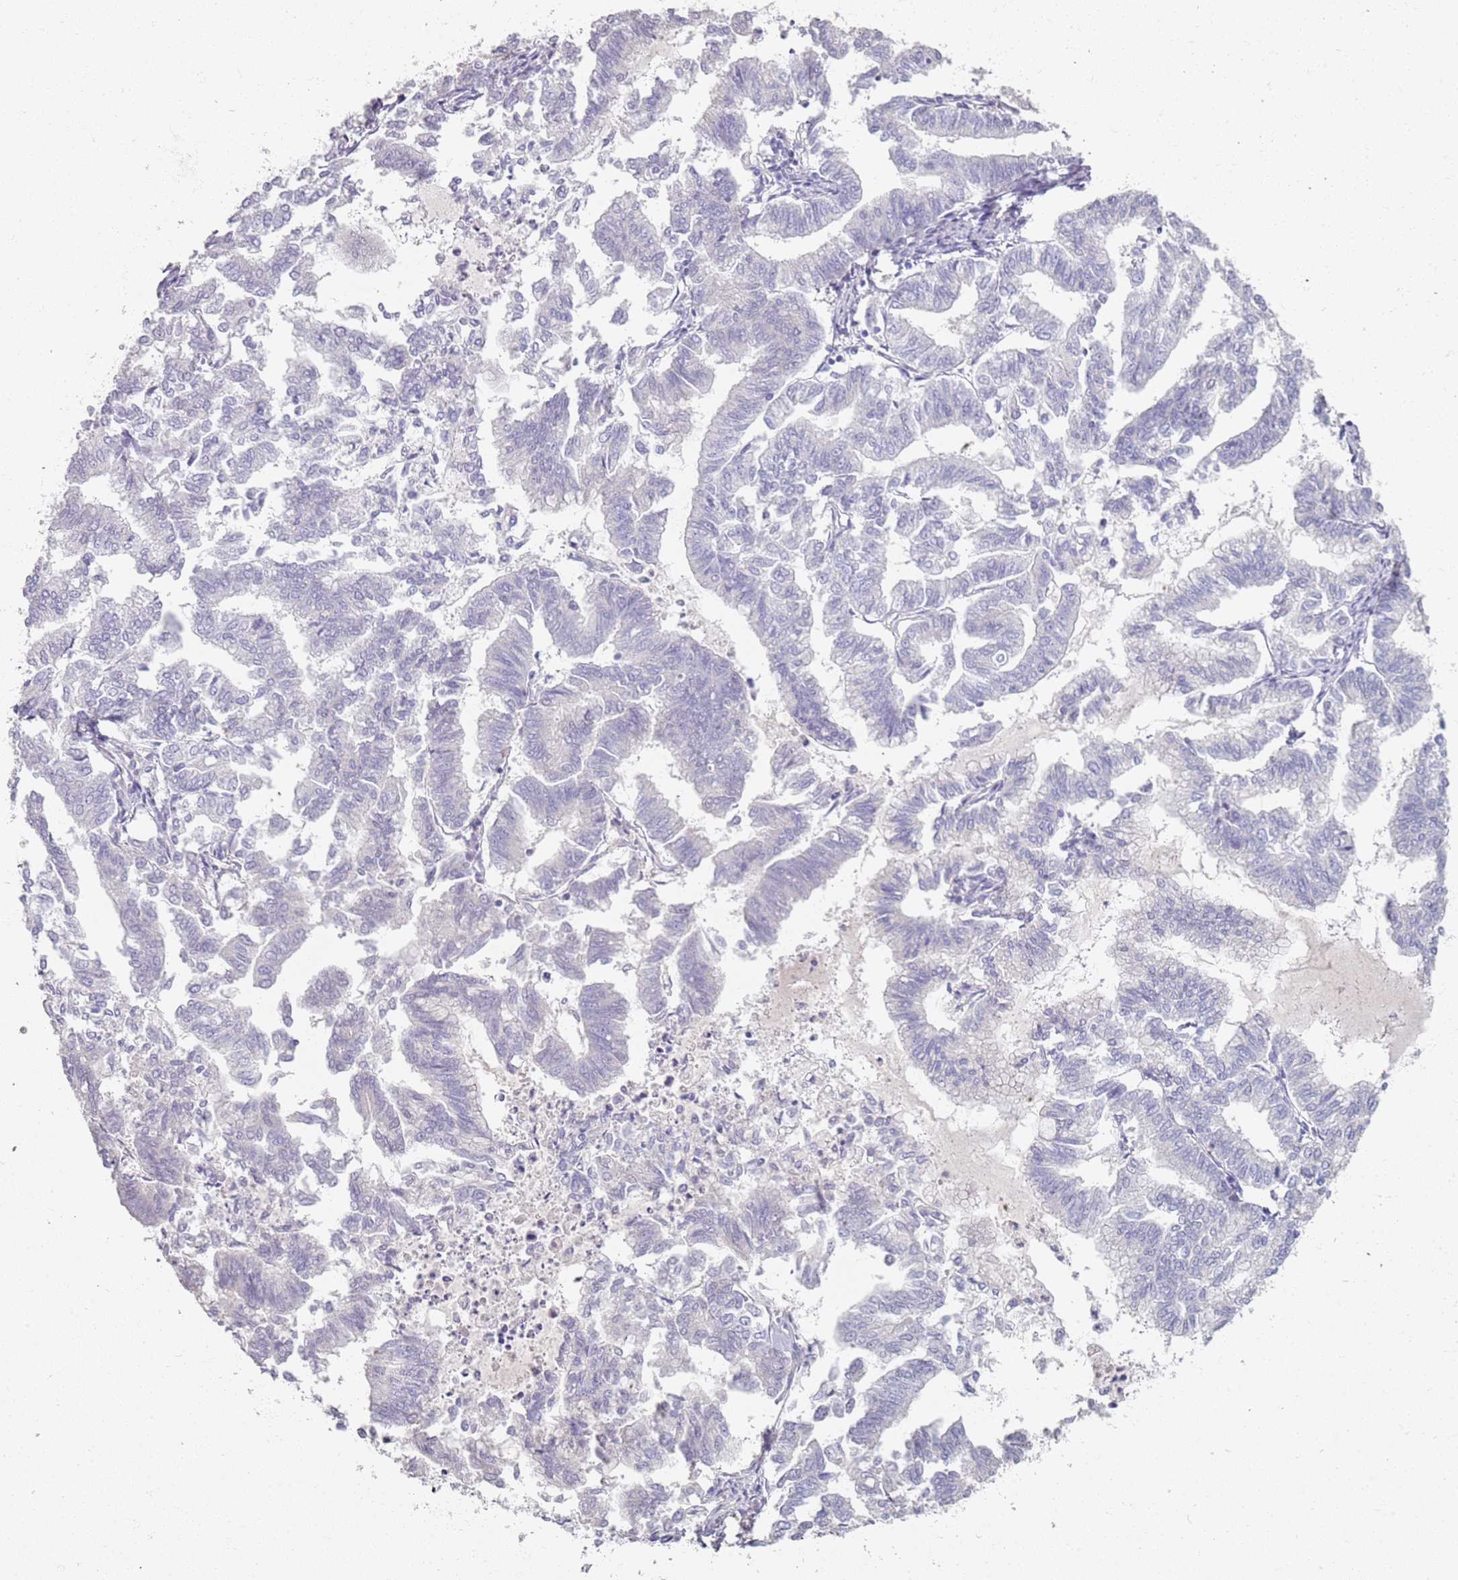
{"staining": {"intensity": "negative", "quantity": "none", "location": "none"}, "tissue": "endometrial cancer", "cell_type": "Tumor cells", "image_type": "cancer", "snomed": [{"axis": "morphology", "description": "Adenocarcinoma, NOS"}, {"axis": "topography", "description": "Endometrium"}], "caption": "Tumor cells show no significant staining in endometrial adenocarcinoma. (Immunohistochemistry (ihc), brightfield microscopy, high magnification).", "gene": "CD40LG", "patient": {"sex": "female", "age": 79}}